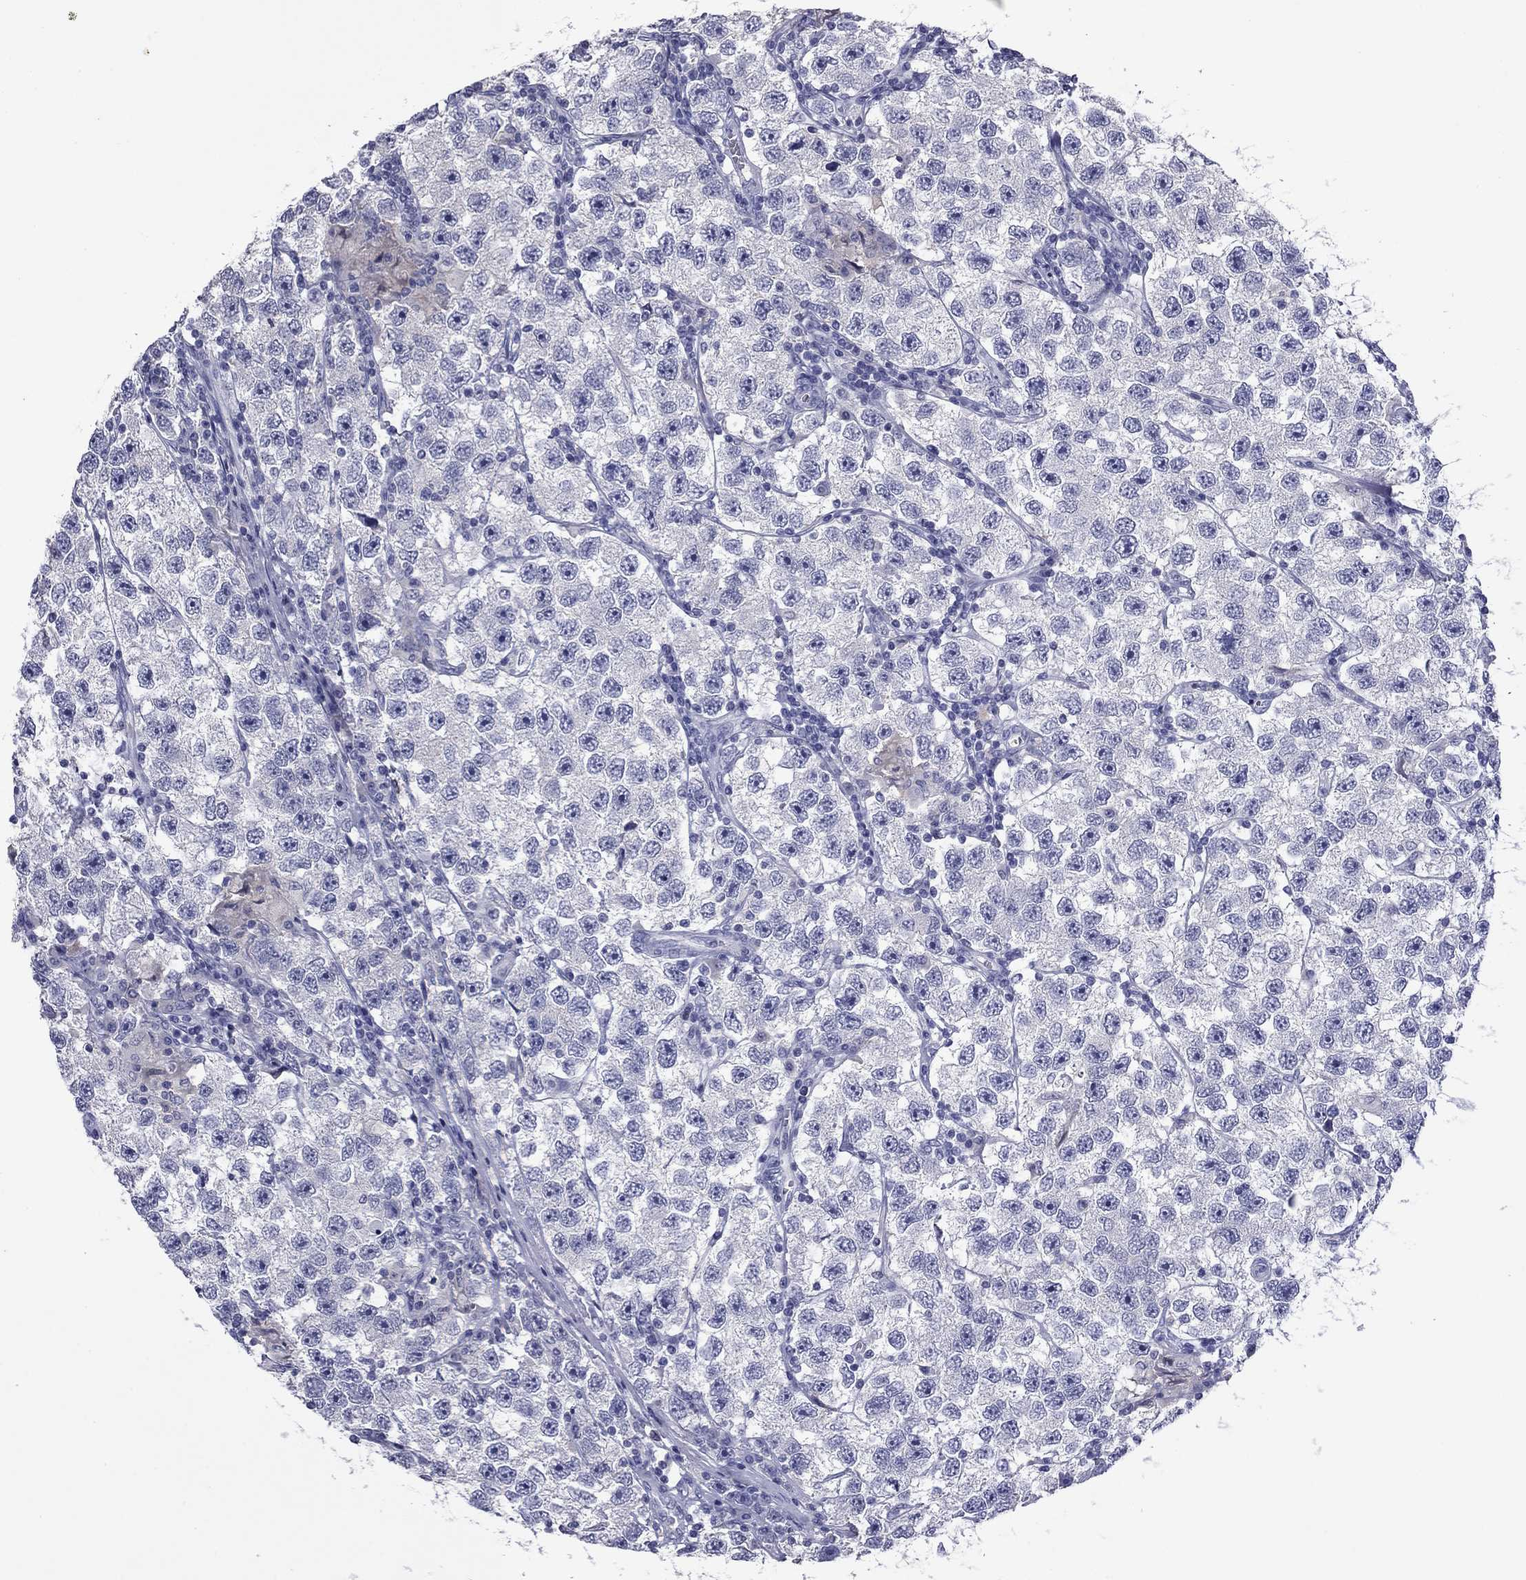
{"staining": {"intensity": "negative", "quantity": "none", "location": "none"}, "tissue": "testis cancer", "cell_type": "Tumor cells", "image_type": "cancer", "snomed": [{"axis": "morphology", "description": "Seminoma, NOS"}, {"axis": "topography", "description": "Testis"}], "caption": "IHC of seminoma (testis) shows no expression in tumor cells.", "gene": "CFAP119", "patient": {"sex": "male", "age": 26}}